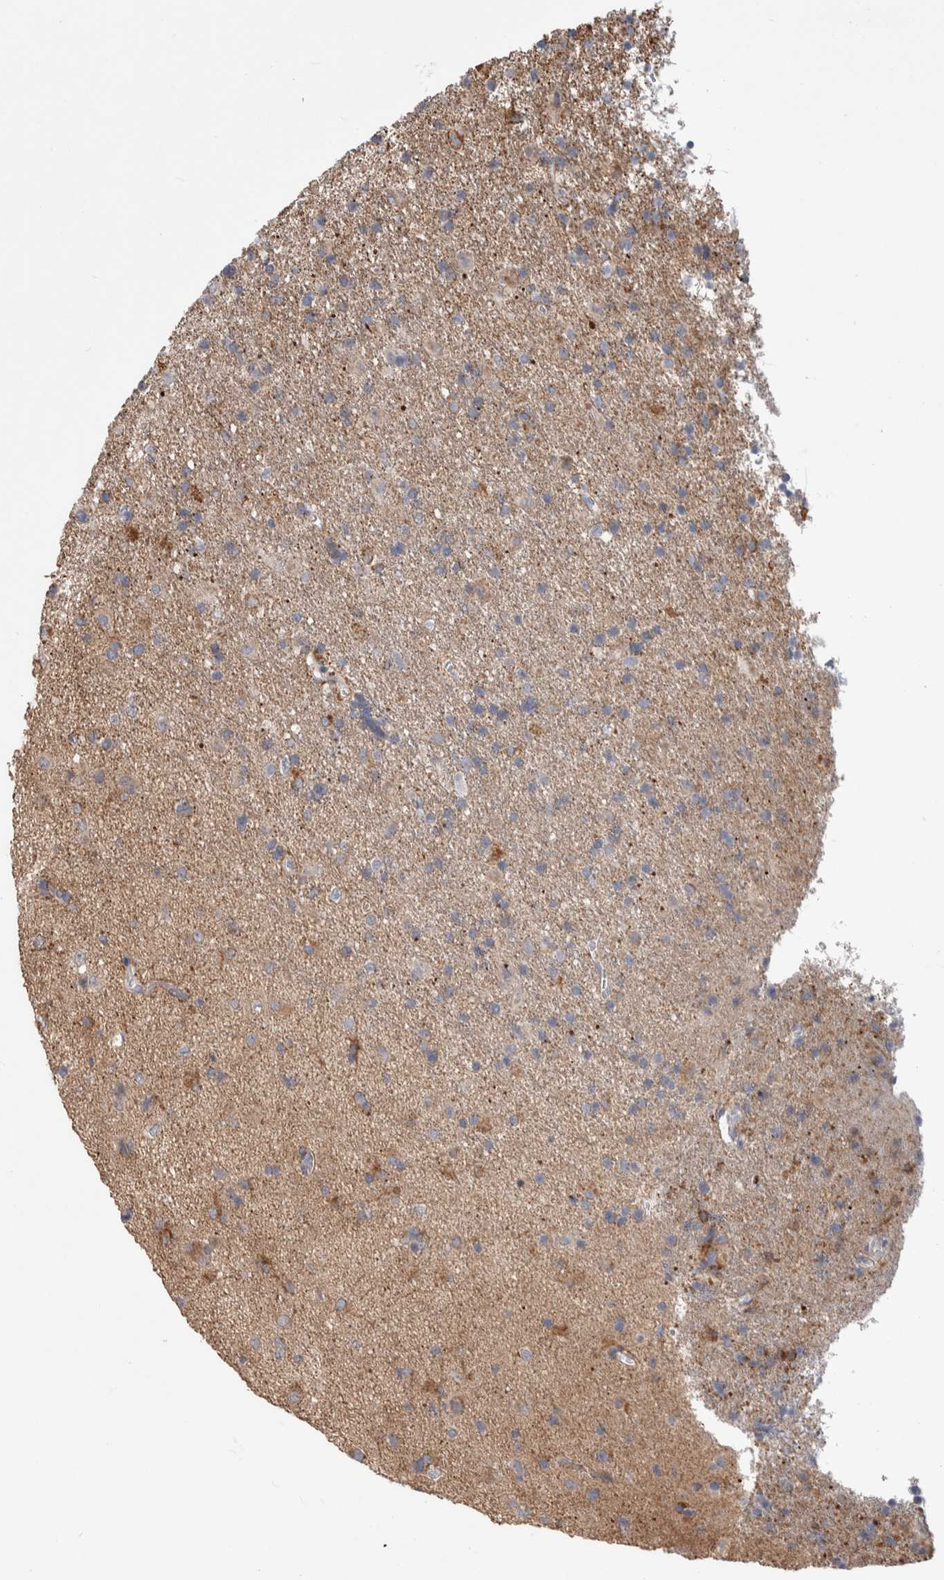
{"staining": {"intensity": "weak", "quantity": "25%-75%", "location": "cytoplasmic/membranous"}, "tissue": "glioma", "cell_type": "Tumor cells", "image_type": "cancer", "snomed": [{"axis": "morphology", "description": "Glioma, malignant, Low grade"}, {"axis": "topography", "description": "Brain"}], "caption": "High-magnification brightfield microscopy of malignant glioma (low-grade) stained with DAB (brown) and counterstained with hematoxylin (blue). tumor cells exhibit weak cytoplasmic/membranous positivity is appreciated in about25%-75% of cells. (DAB IHC with brightfield microscopy, high magnification).", "gene": "PSMG3", "patient": {"sex": "male", "age": 65}}